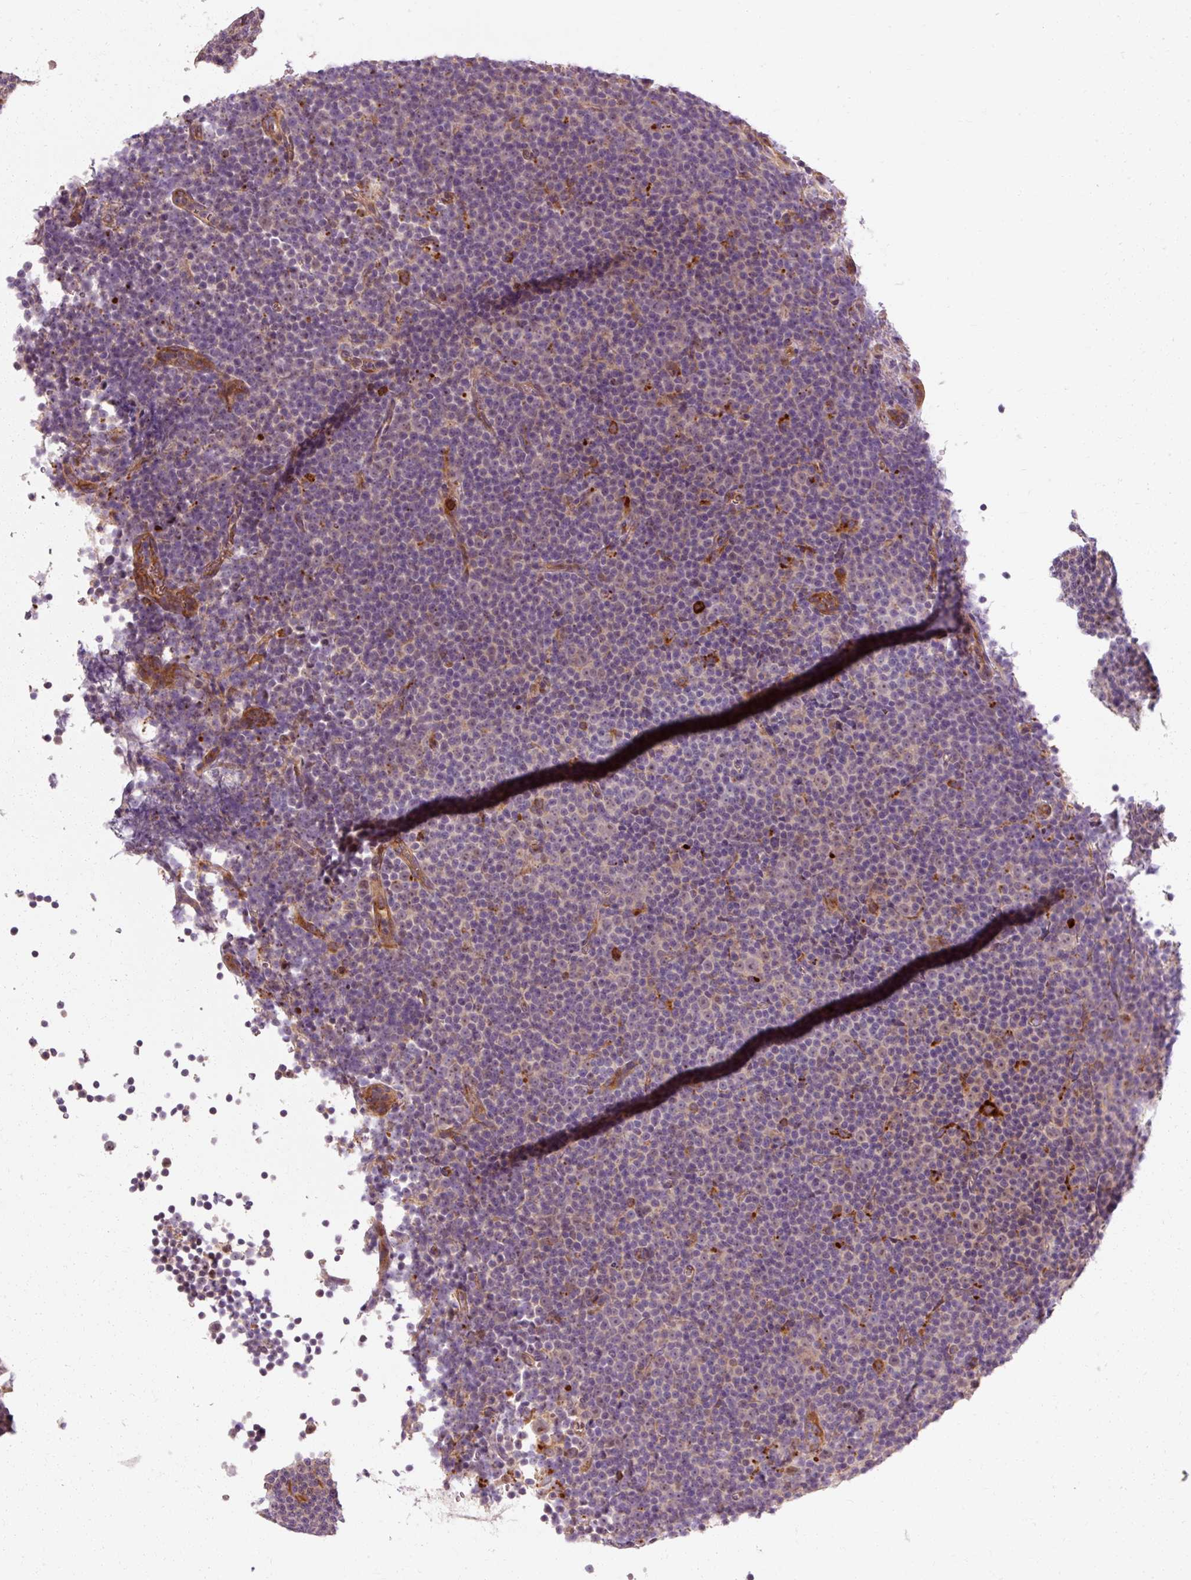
{"staining": {"intensity": "negative", "quantity": "none", "location": "none"}, "tissue": "lymphoma", "cell_type": "Tumor cells", "image_type": "cancer", "snomed": [{"axis": "morphology", "description": "Malignant lymphoma, non-Hodgkin's type, Low grade"}, {"axis": "topography", "description": "Lymph node"}], "caption": "This is an IHC photomicrograph of low-grade malignant lymphoma, non-Hodgkin's type. There is no positivity in tumor cells.", "gene": "TBC1D4", "patient": {"sex": "female", "age": 67}}